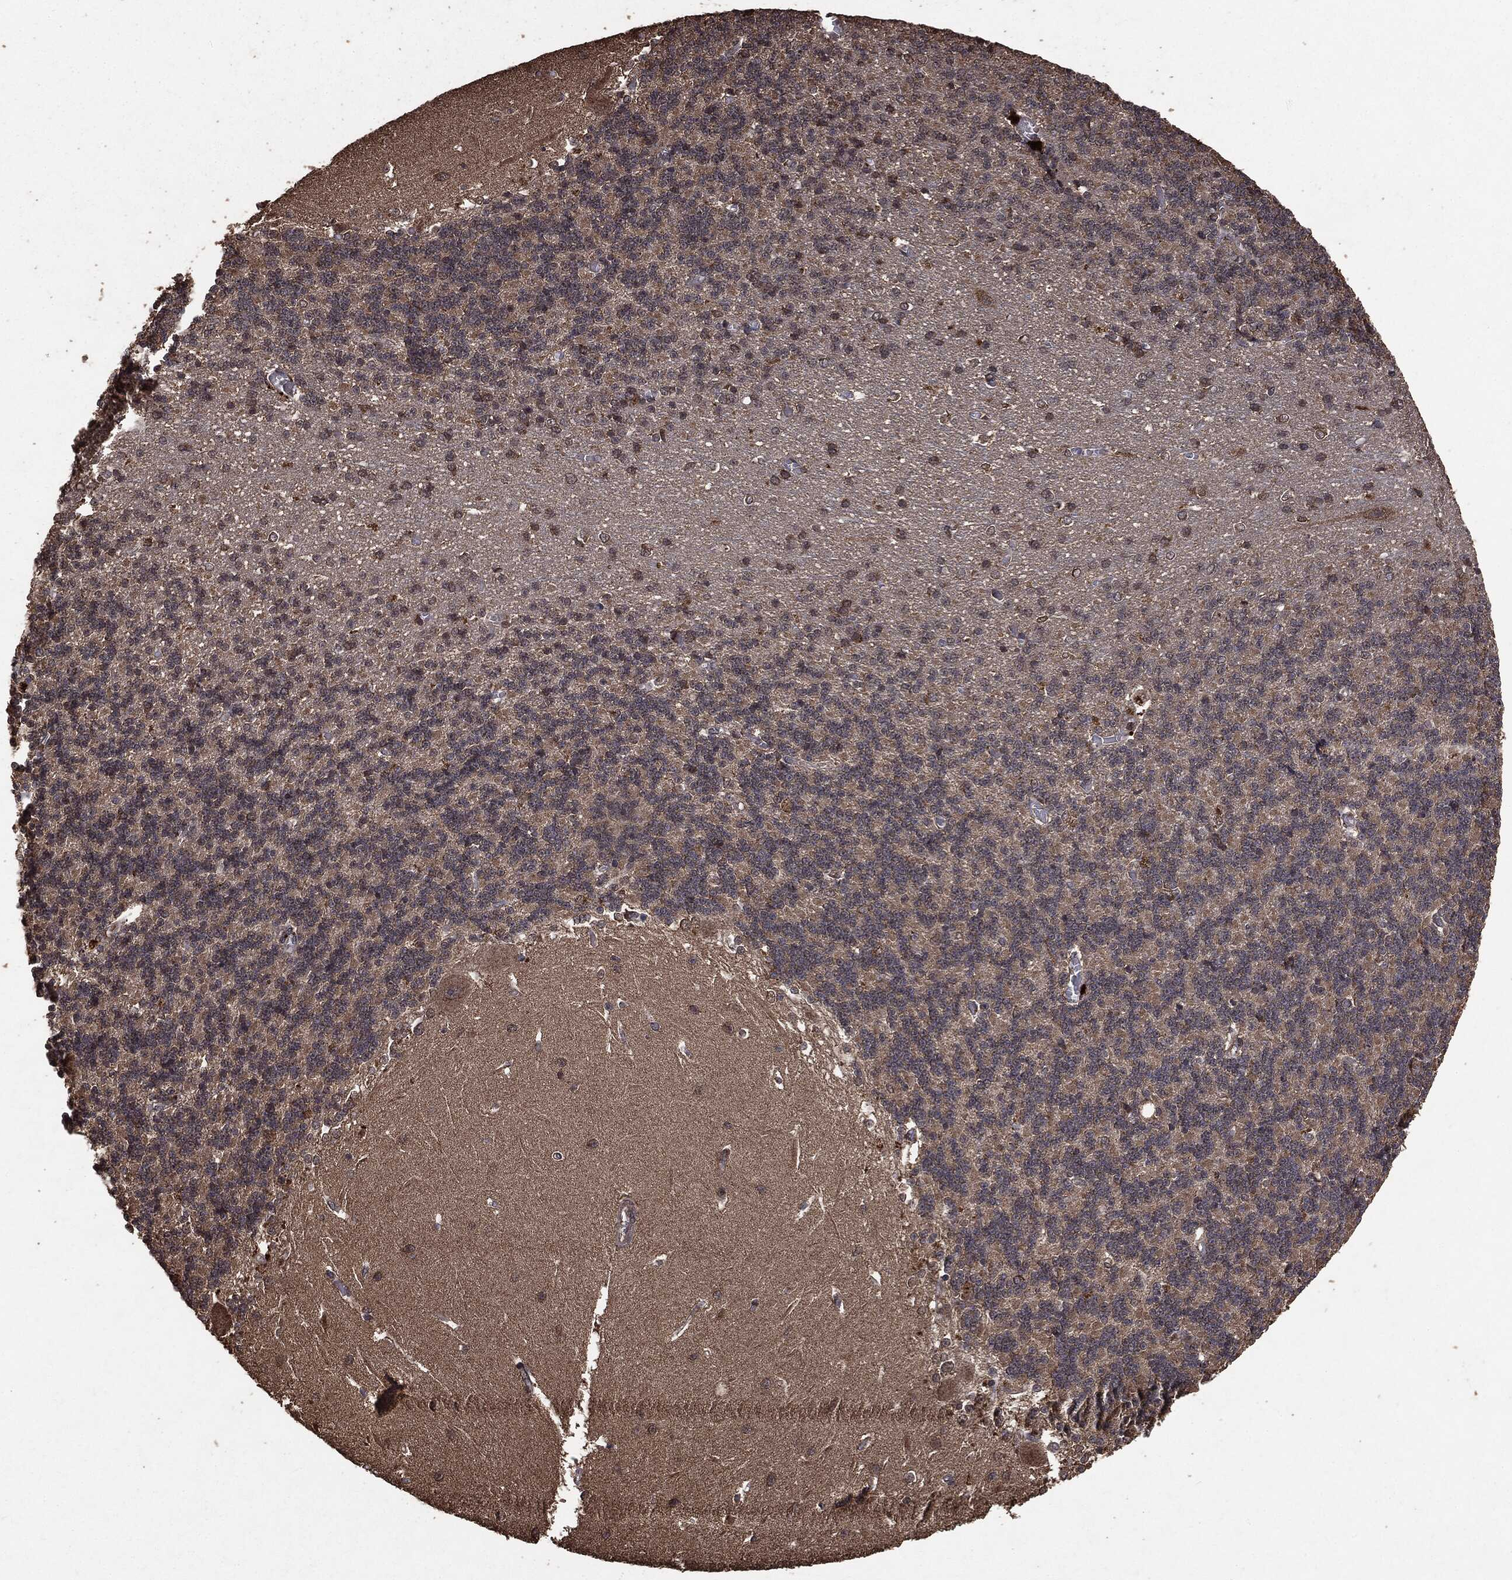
{"staining": {"intensity": "negative", "quantity": "none", "location": "none"}, "tissue": "cerebellum", "cell_type": "Cells in granular layer", "image_type": "normal", "snomed": [{"axis": "morphology", "description": "Normal tissue, NOS"}, {"axis": "topography", "description": "Cerebellum"}], "caption": "IHC micrograph of normal cerebellum: cerebellum stained with DAB displays no significant protein expression in cells in granular layer.", "gene": "NME1", "patient": {"sex": "male", "age": 37}}